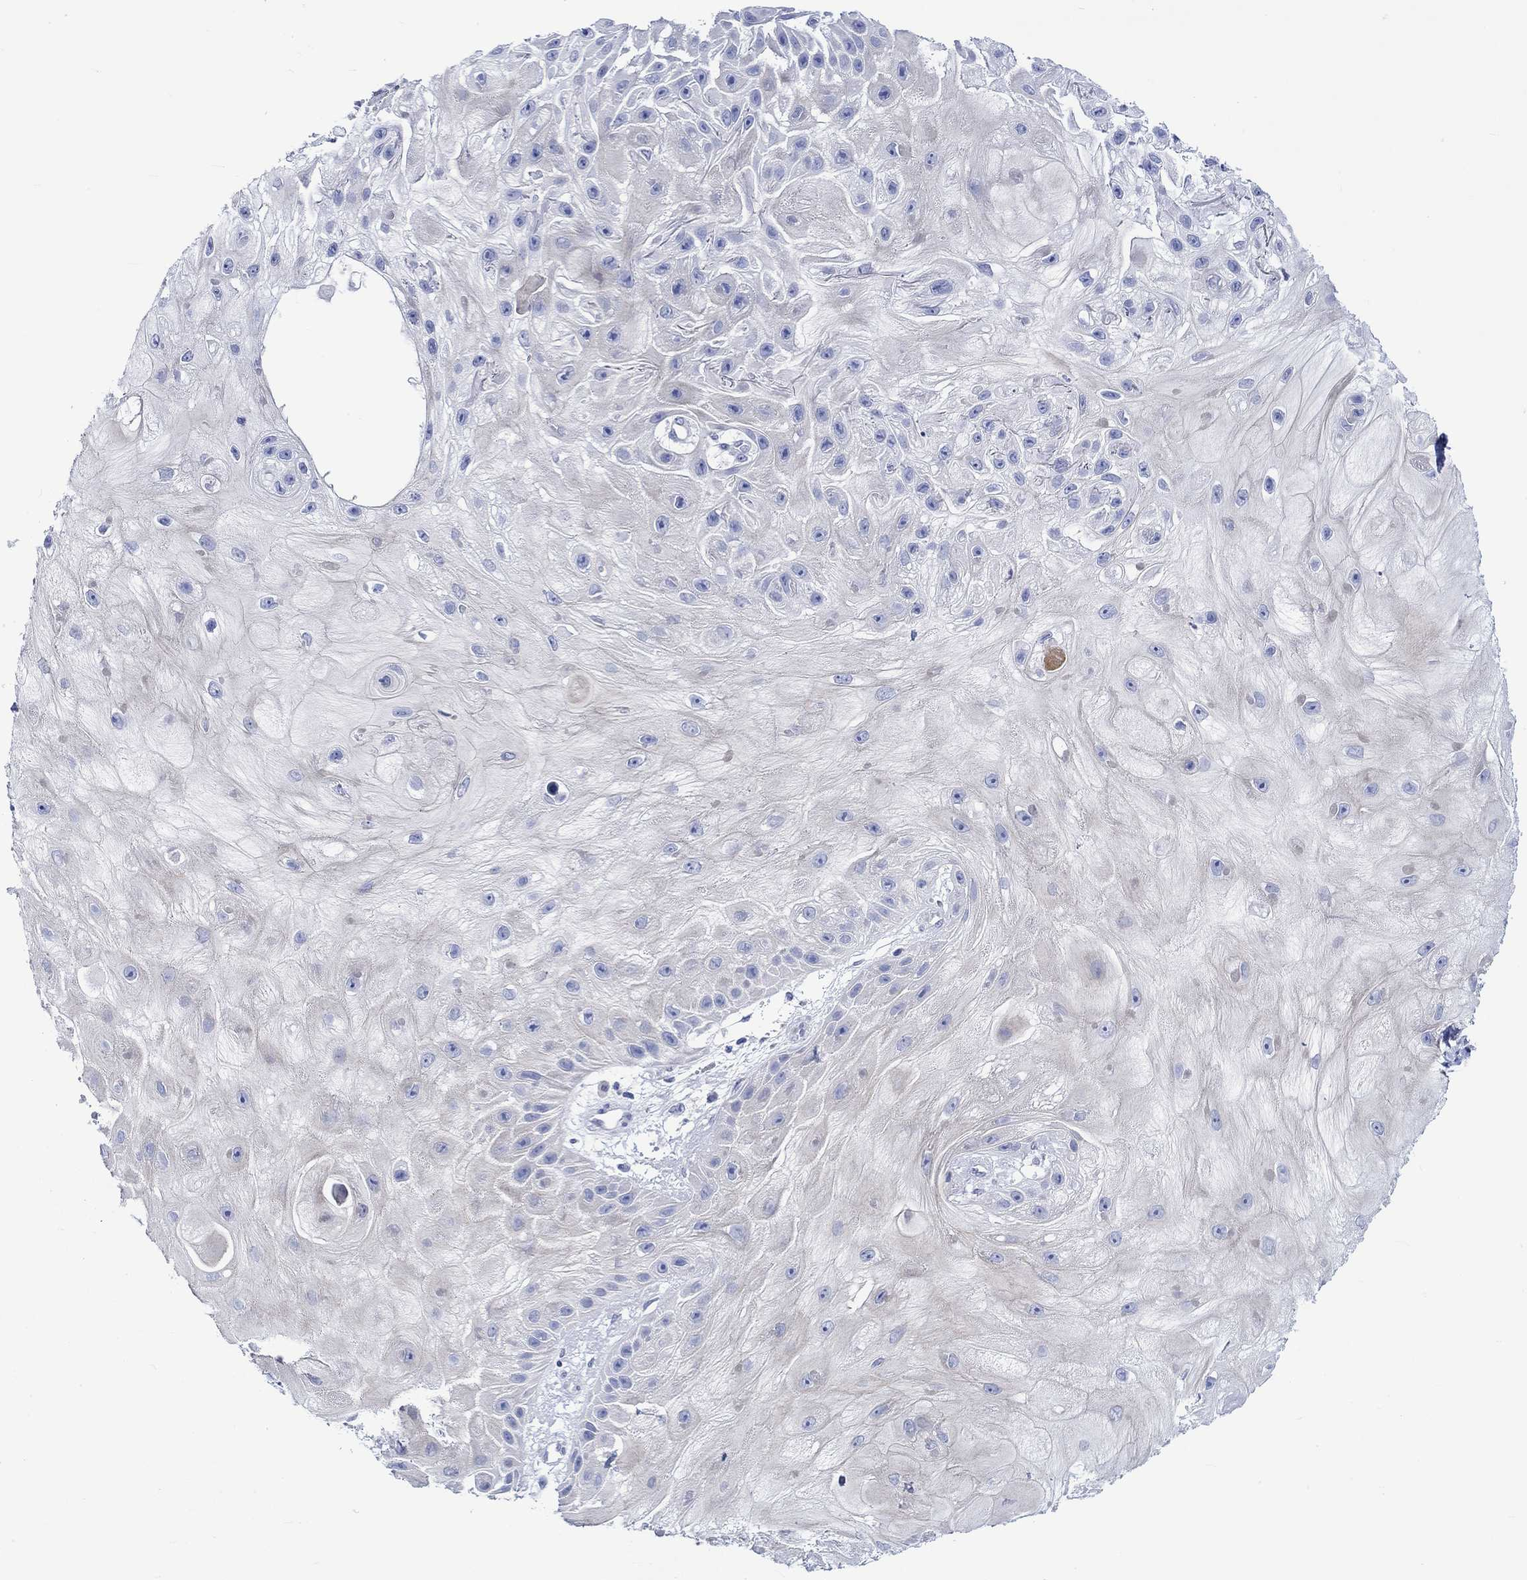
{"staining": {"intensity": "negative", "quantity": "none", "location": "none"}, "tissue": "skin cancer", "cell_type": "Tumor cells", "image_type": "cancer", "snomed": [{"axis": "morphology", "description": "Normal tissue, NOS"}, {"axis": "morphology", "description": "Squamous cell carcinoma, NOS"}, {"axis": "topography", "description": "Skin"}], "caption": "Squamous cell carcinoma (skin) stained for a protein using IHC demonstrates no staining tumor cells.", "gene": "NRIP3", "patient": {"sex": "male", "age": 79}}